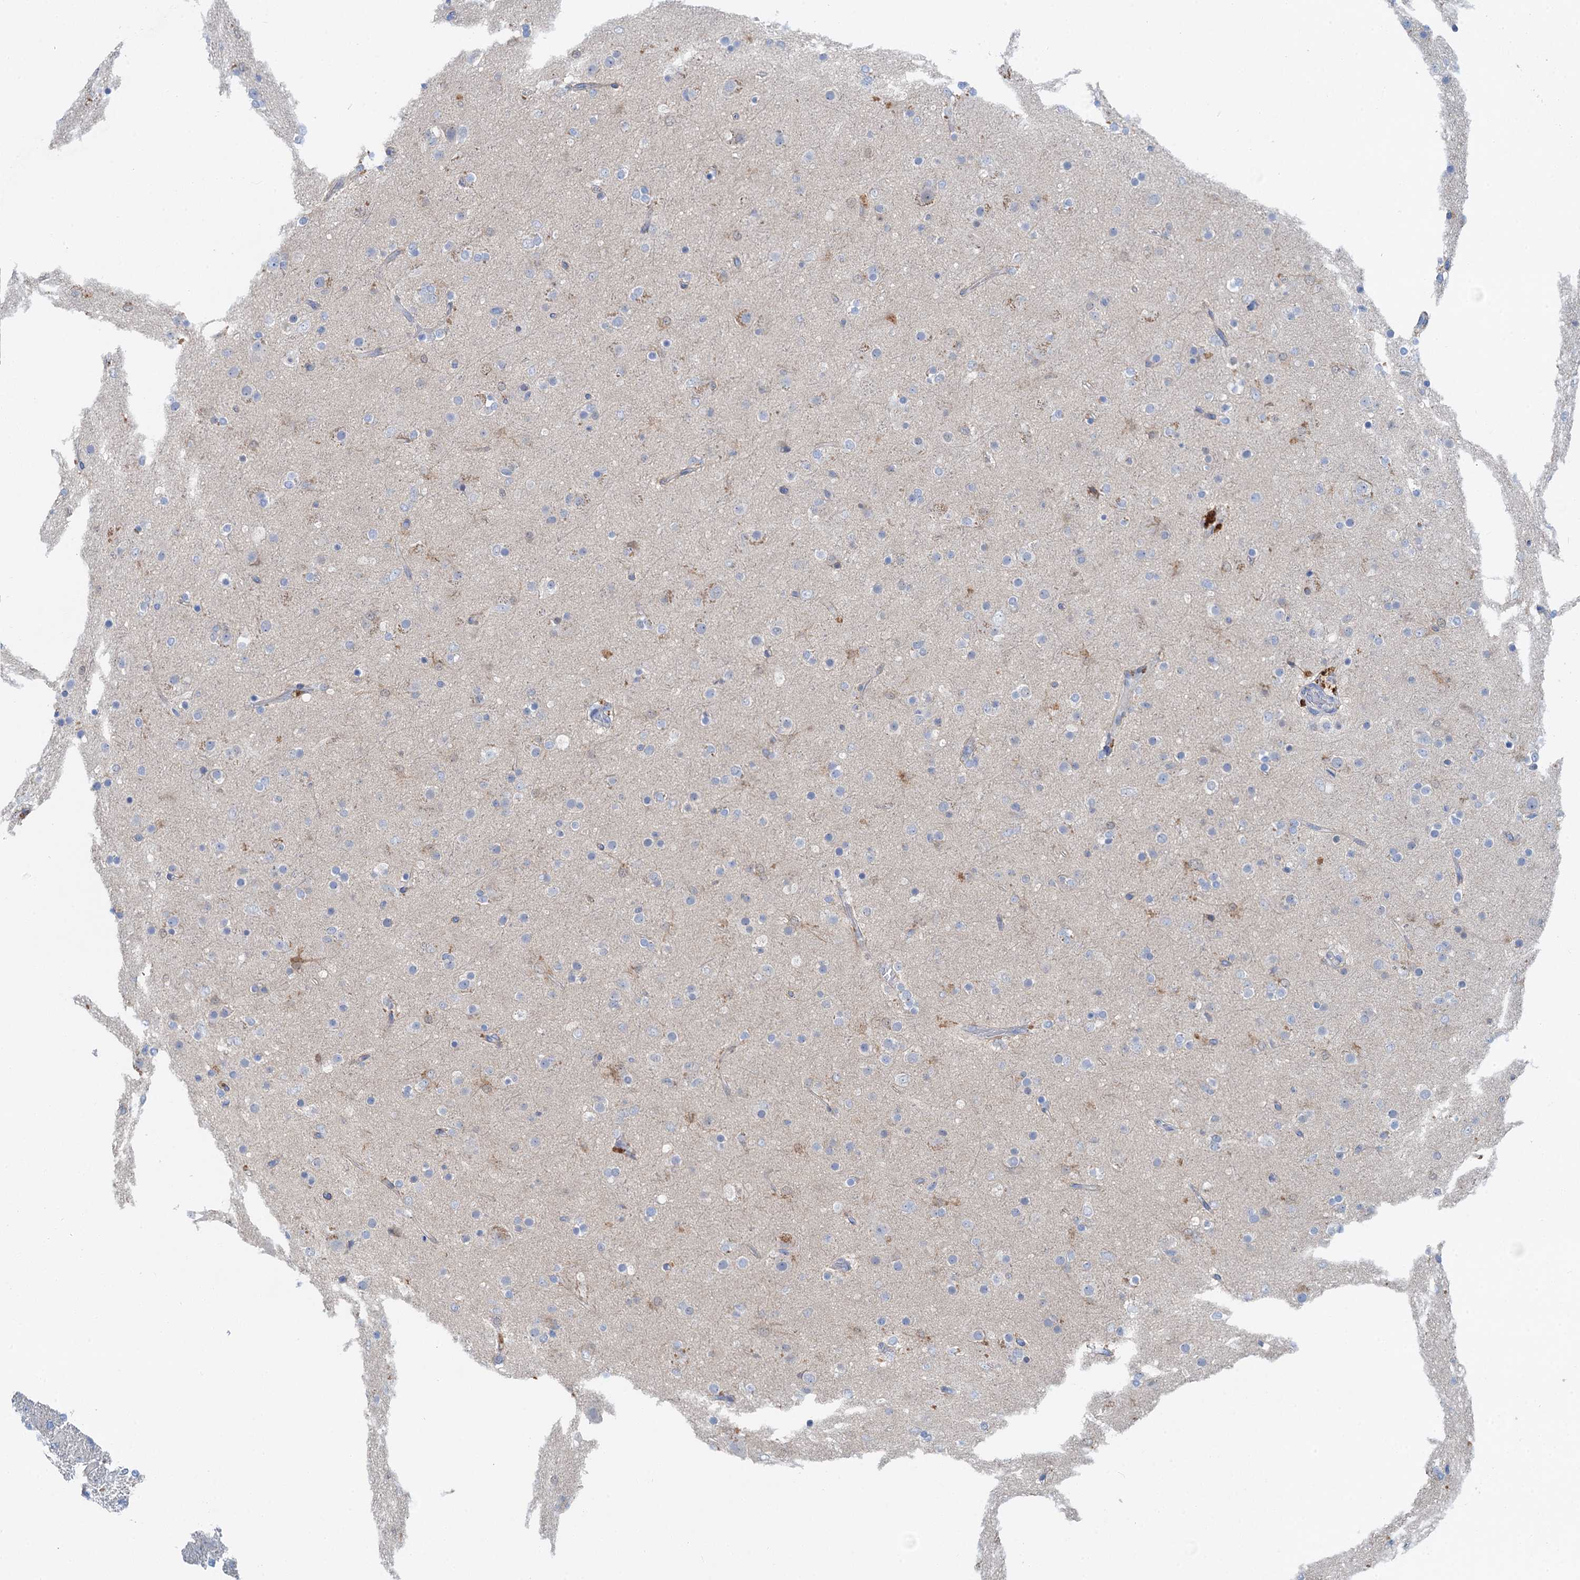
{"staining": {"intensity": "negative", "quantity": "none", "location": "none"}, "tissue": "glioma", "cell_type": "Tumor cells", "image_type": "cancer", "snomed": [{"axis": "morphology", "description": "Glioma, malignant, Low grade"}, {"axis": "topography", "description": "Brain"}], "caption": "Malignant glioma (low-grade) was stained to show a protein in brown. There is no significant expression in tumor cells.", "gene": "OTOA", "patient": {"sex": "male", "age": 65}}